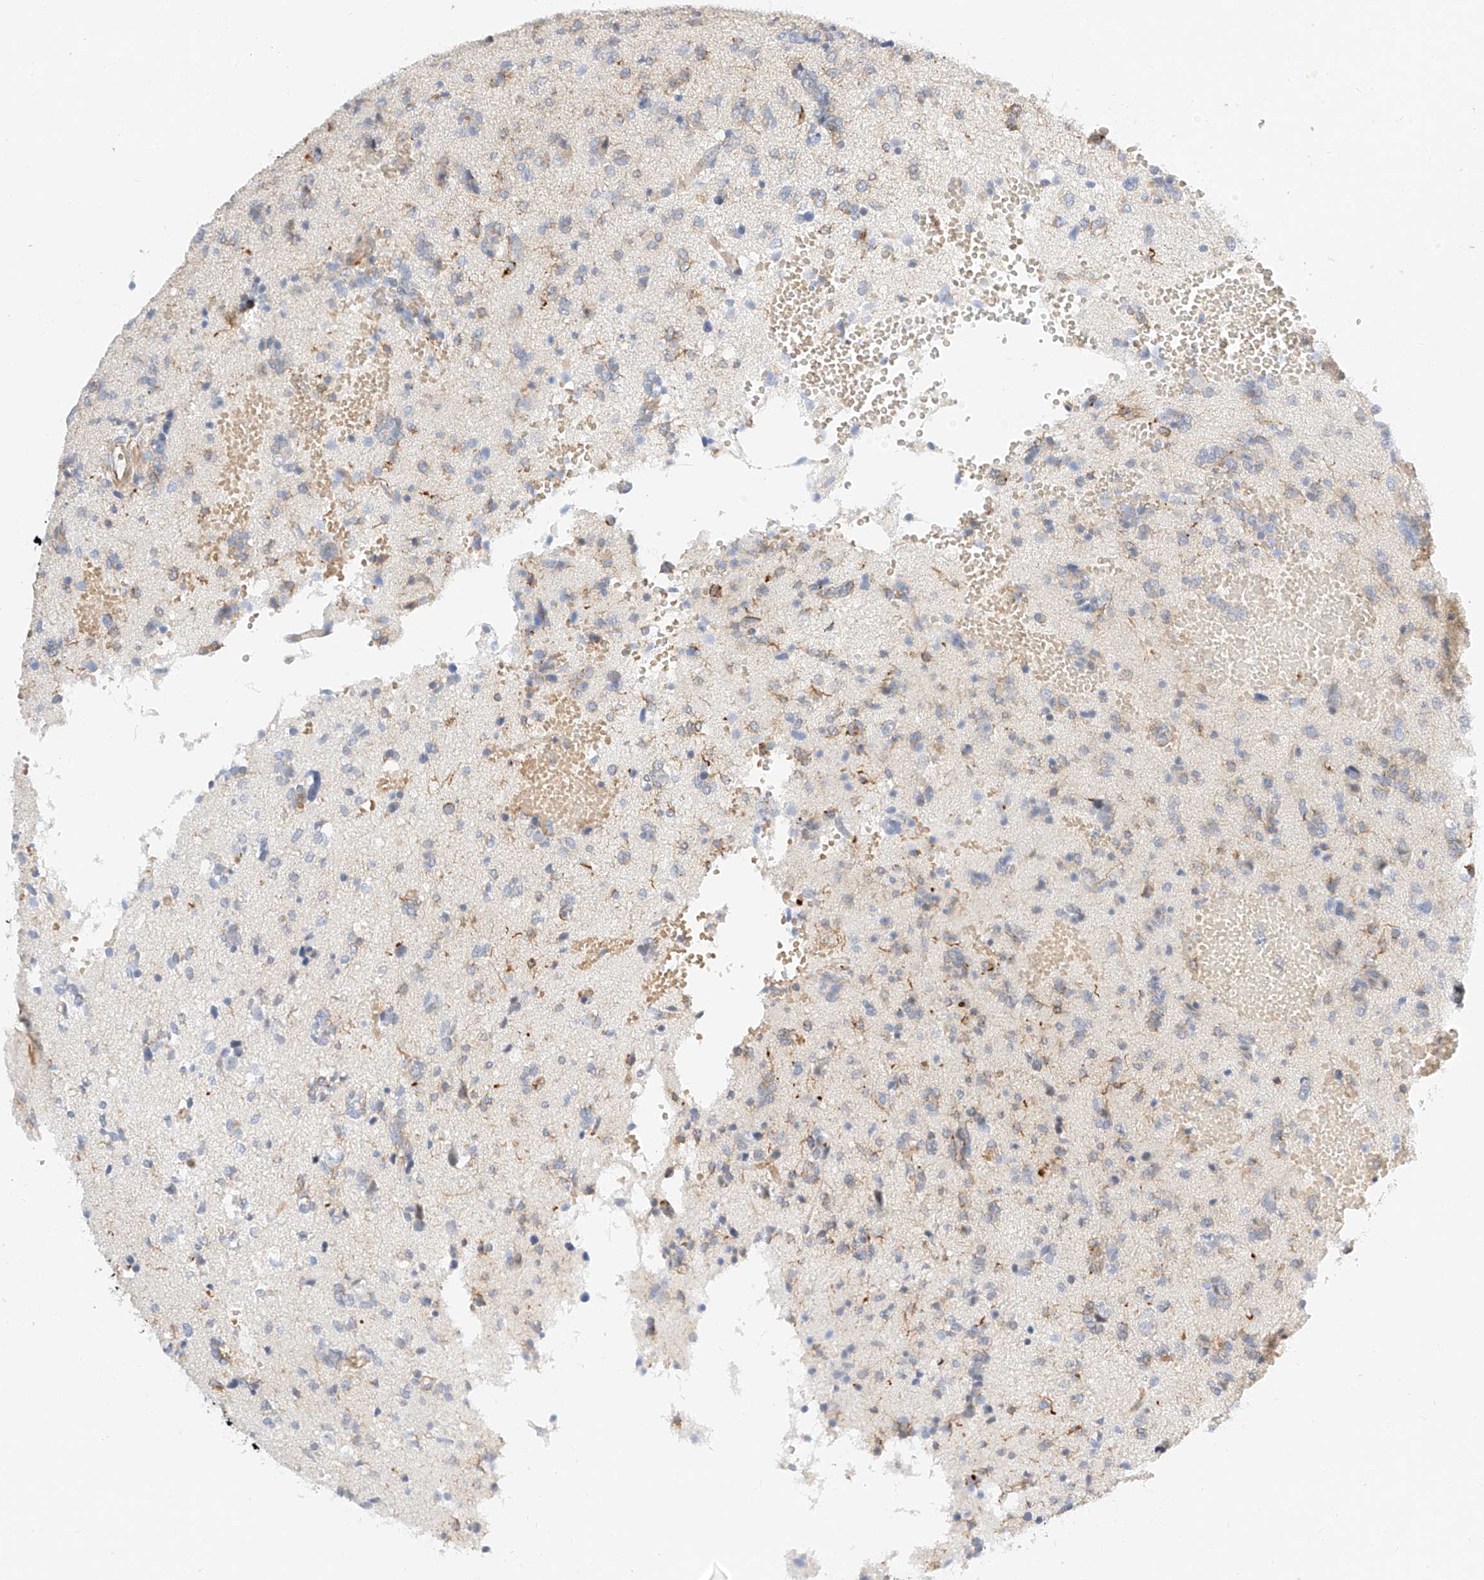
{"staining": {"intensity": "weak", "quantity": "<25%", "location": "cytoplasmic/membranous"}, "tissue": "glioma", "cell_type": "Tumor cells", "image_type": "cancer", "snomed": [{"axis": "morphology", "description": "Glioma, malignant, High grade"}, {"axis": "topography", "description": "Brain"}], "caption": "A micrograph of malignant glioma (high-grade) stained for a protein exhibits no brown staining in tumor cells.", "gene": "CDCP2", "patient": {"sex": "female", "age": 59}}